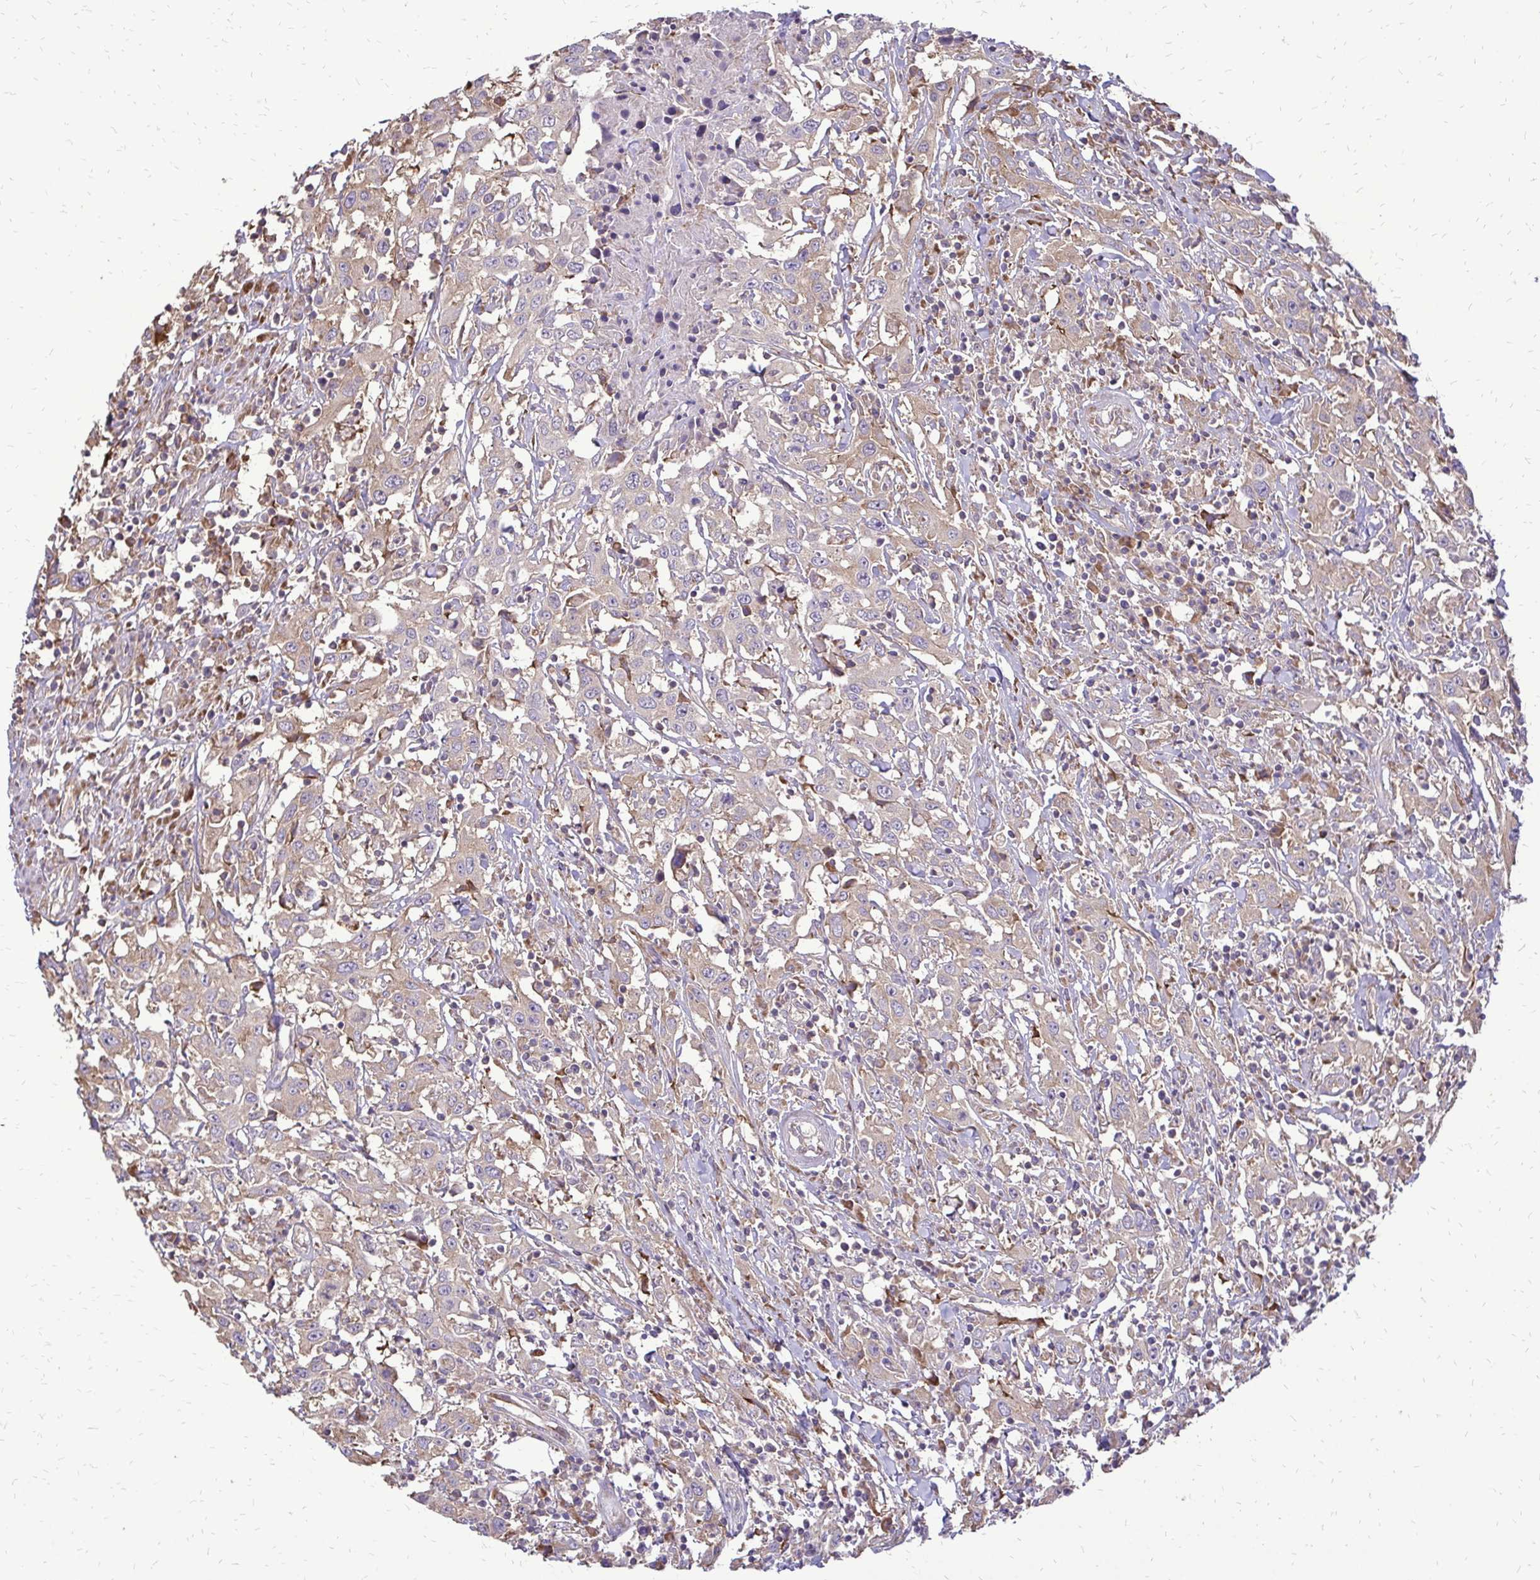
{"staining": {"intensity": "moderate", "quantity": "25%-75%", "location": "cytoplasmic/membranous"}, "tissue": "urothelial cancer", "cell_type": "Tumor cells", "image_type": "cancer", "snomed": [{"axis": "morphology", "description": "Urothelial carcinoma, High grade"}, {"axis": "topography", "description": "Urinary bladder"}], "caption": "A medium amount of moderate cytoplasmic/membranous expression is present in approximately 25%-75% of tumor cells in high-grade urothelial carcinoma tissue. The staining was performed using DAB (3,3'-diaminobenzidine), with brown indicating positive protein expression. Nuclei are stained blue with hematoxylin.", "gene": "RPS3", "patient": {"sex": "male", "age": 61}}